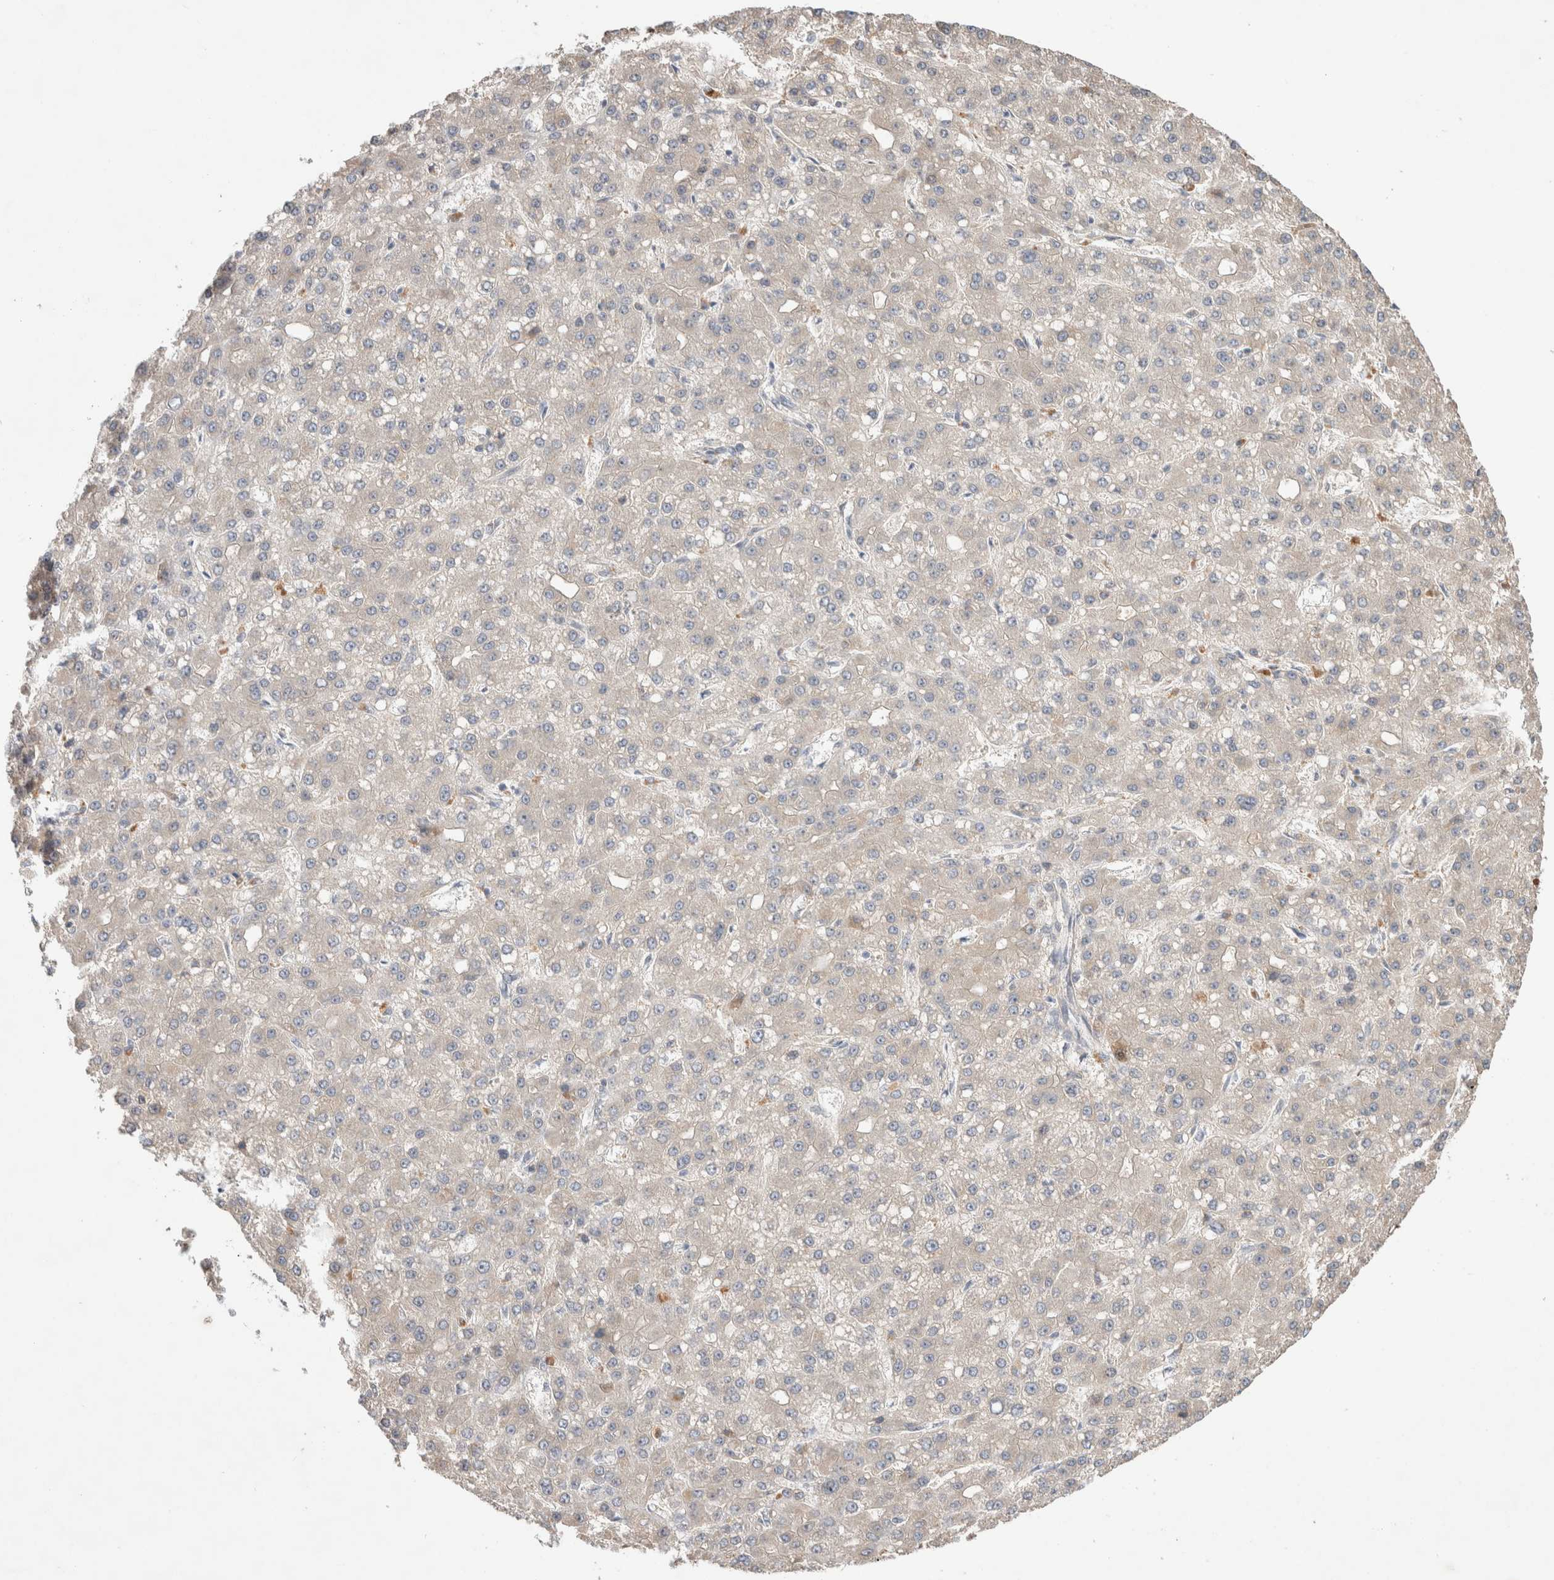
{"staining": {"intensity": "negative", "quantity": "none", "location": "none"}, "tissue": "liver cancer", "cell_type": "Tumor cells", "image_type": "cancer", "snomed": [{"axis": "morphology", "description": "Carcinoma, Hepatocellular, NOS"}, {"axis": "topography", "description": "Liver"}], "caption": "An image of liver cancer (hepatocellular carcinoma) stained for a protein demonstrates no brown staining in tumor cells. (DAB (3,3'-diaminobenzidine) immunohistochemistry (IHC), high magnification).", "gene": "SYDE2", "patient": {"sex": "male", "age": 67}}